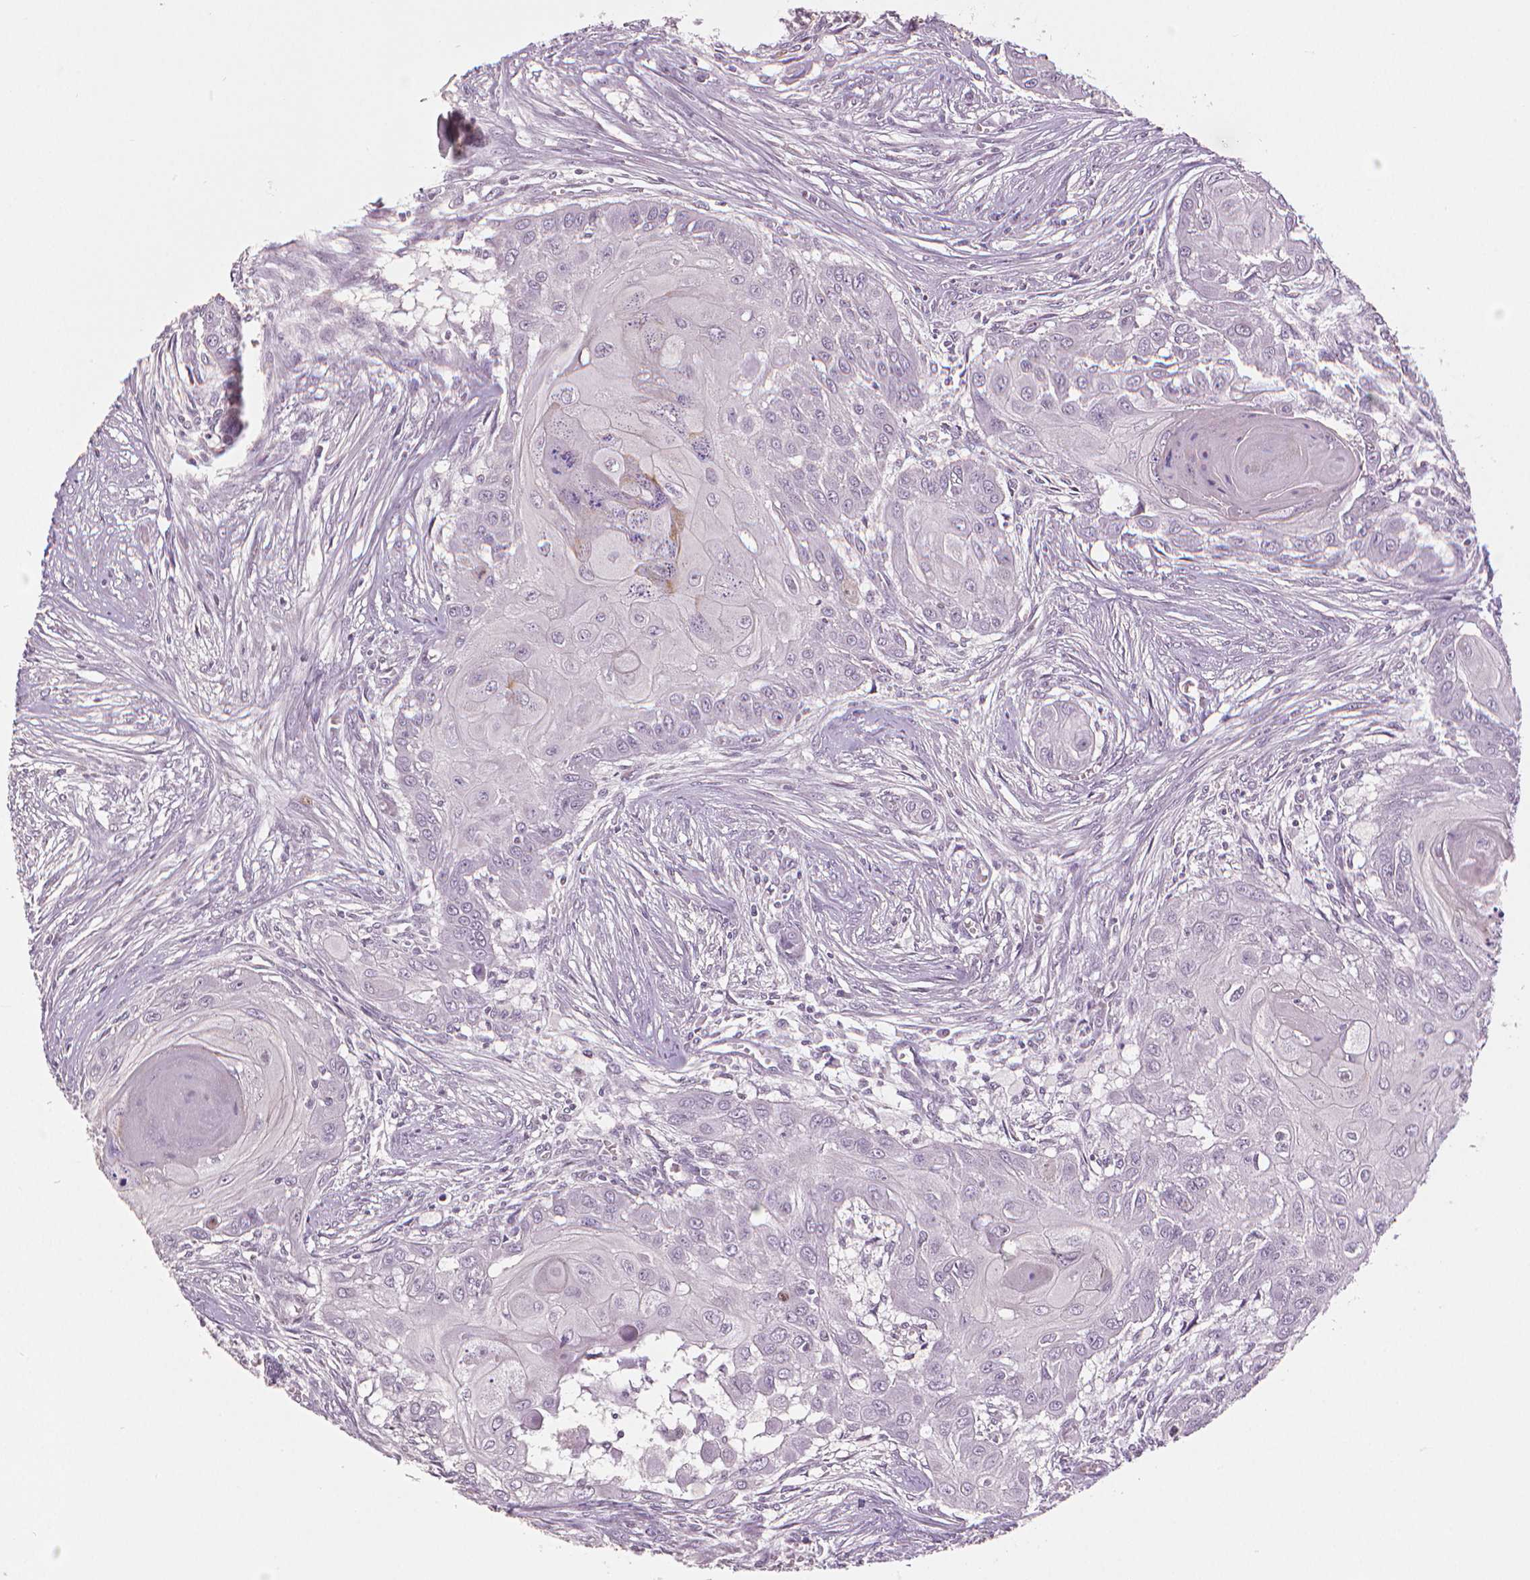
{"staining": {"intensity": "negative", "quantity": "none", "location": "none"}, "tissue": "head and neck cancer", "cell_type": "Tumor cells", "image_type": "cancer", "snomed": [{"axis": "morphology", "description": "Squamous cell carcinoma, NOS"}, {"axis": "topography", "description": "Oral tissue"}, {"axis": "topography", "description": "Head-Neck"}], "caption": "Protein analysis of head and neck squamous cell carcinoma exhibits no significant staining in tumor cells.", "gene": "MKI67", "patient": {"sex": "male", "age": 71}}